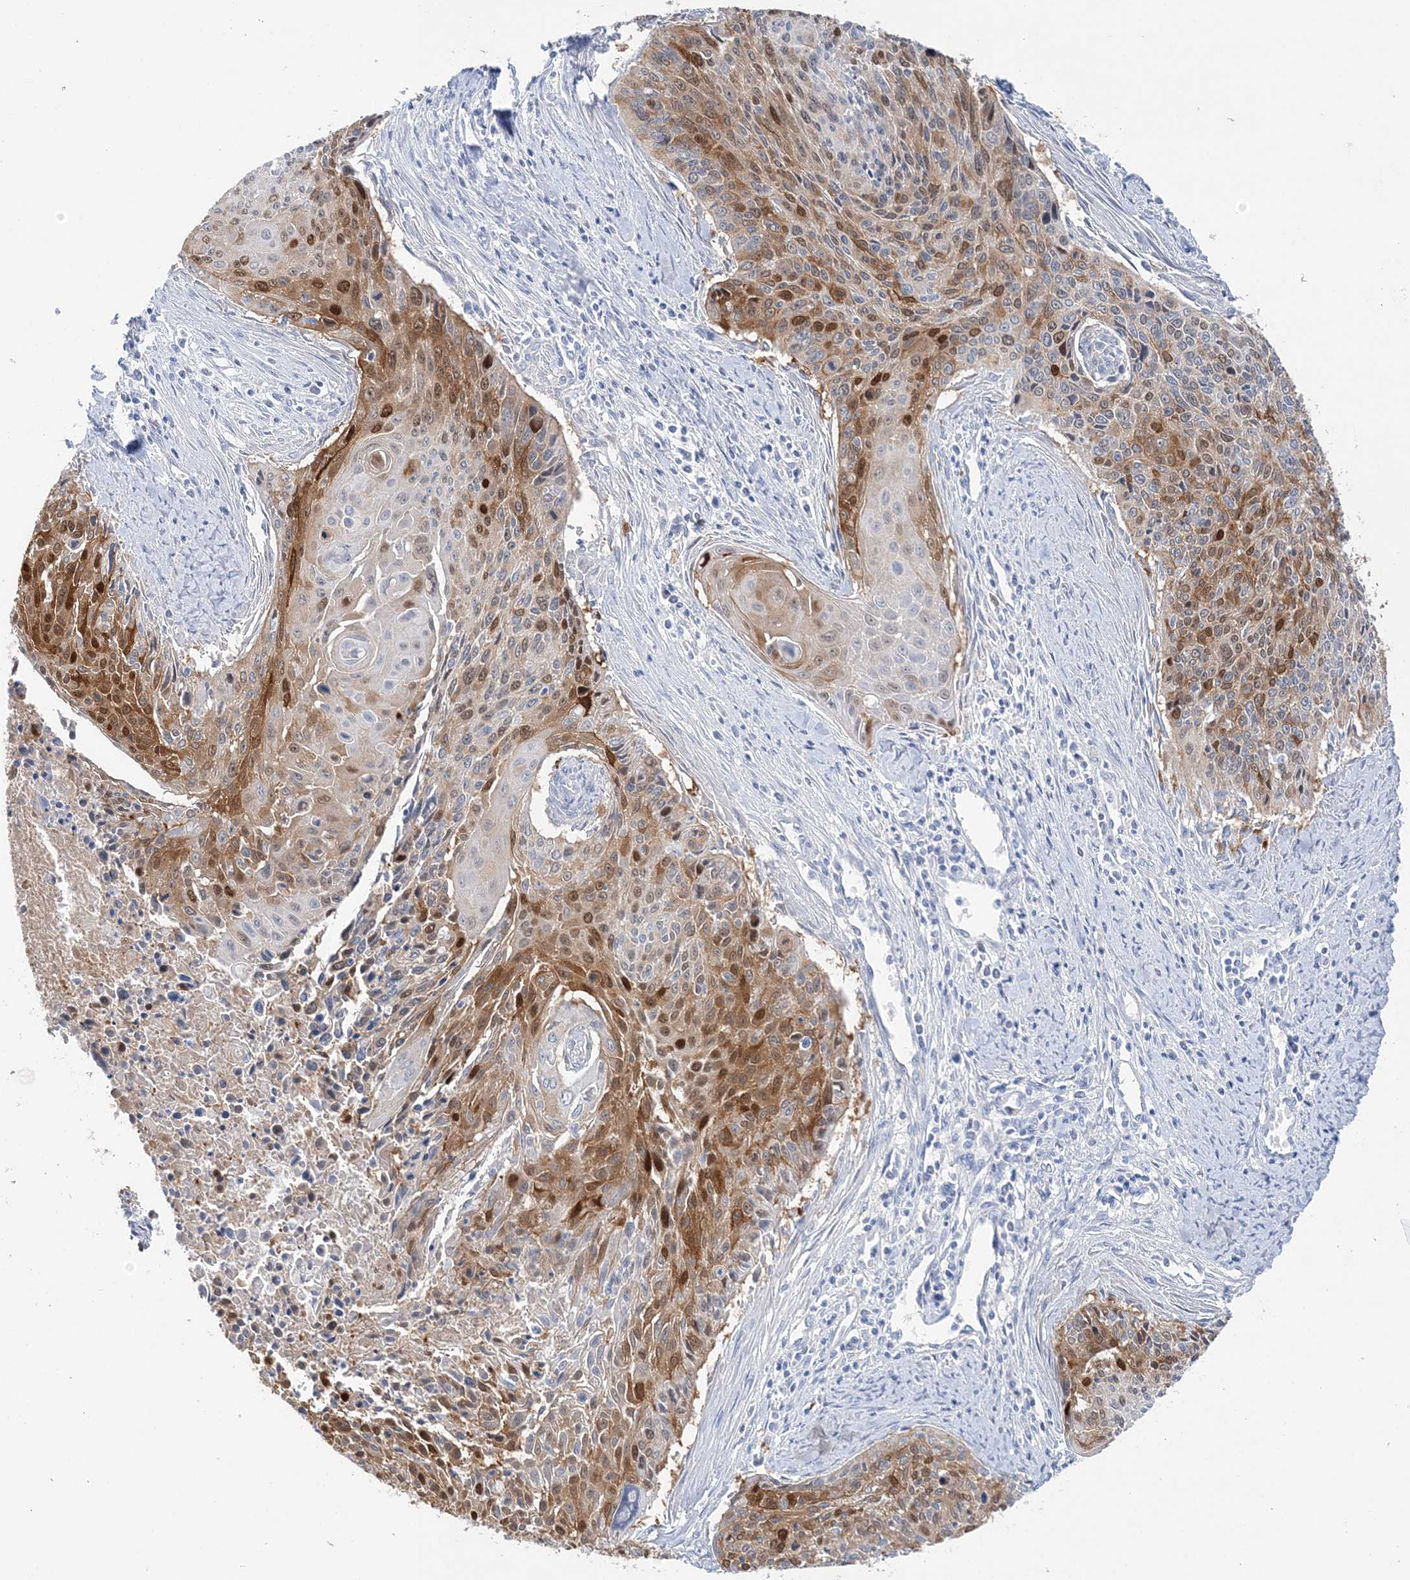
{"staining": {"intensity": "strong", "quantity": "25%-75%", "location": "cytoplasmic/membranous,nuclear"}, "tissue": "cervical cancer", "cell_type": "Tumor cells", "image_type": "cancer", "snomed": [{"axis": "morphology", "description": "Squamous cell carcinoma, NOS"}, {"axis": "topography", "description": "Cervix"}], "caption": "An image showing strong cytoplasmic/membranous and nuclear positivity in approximately 25%-75% of tumor cells in squamous cell carcinoma (cervical), as visualized by brown immunohistochemical staining.", "gene": "HMGCS1", "patient": {"sex": "female", "age": 55}}